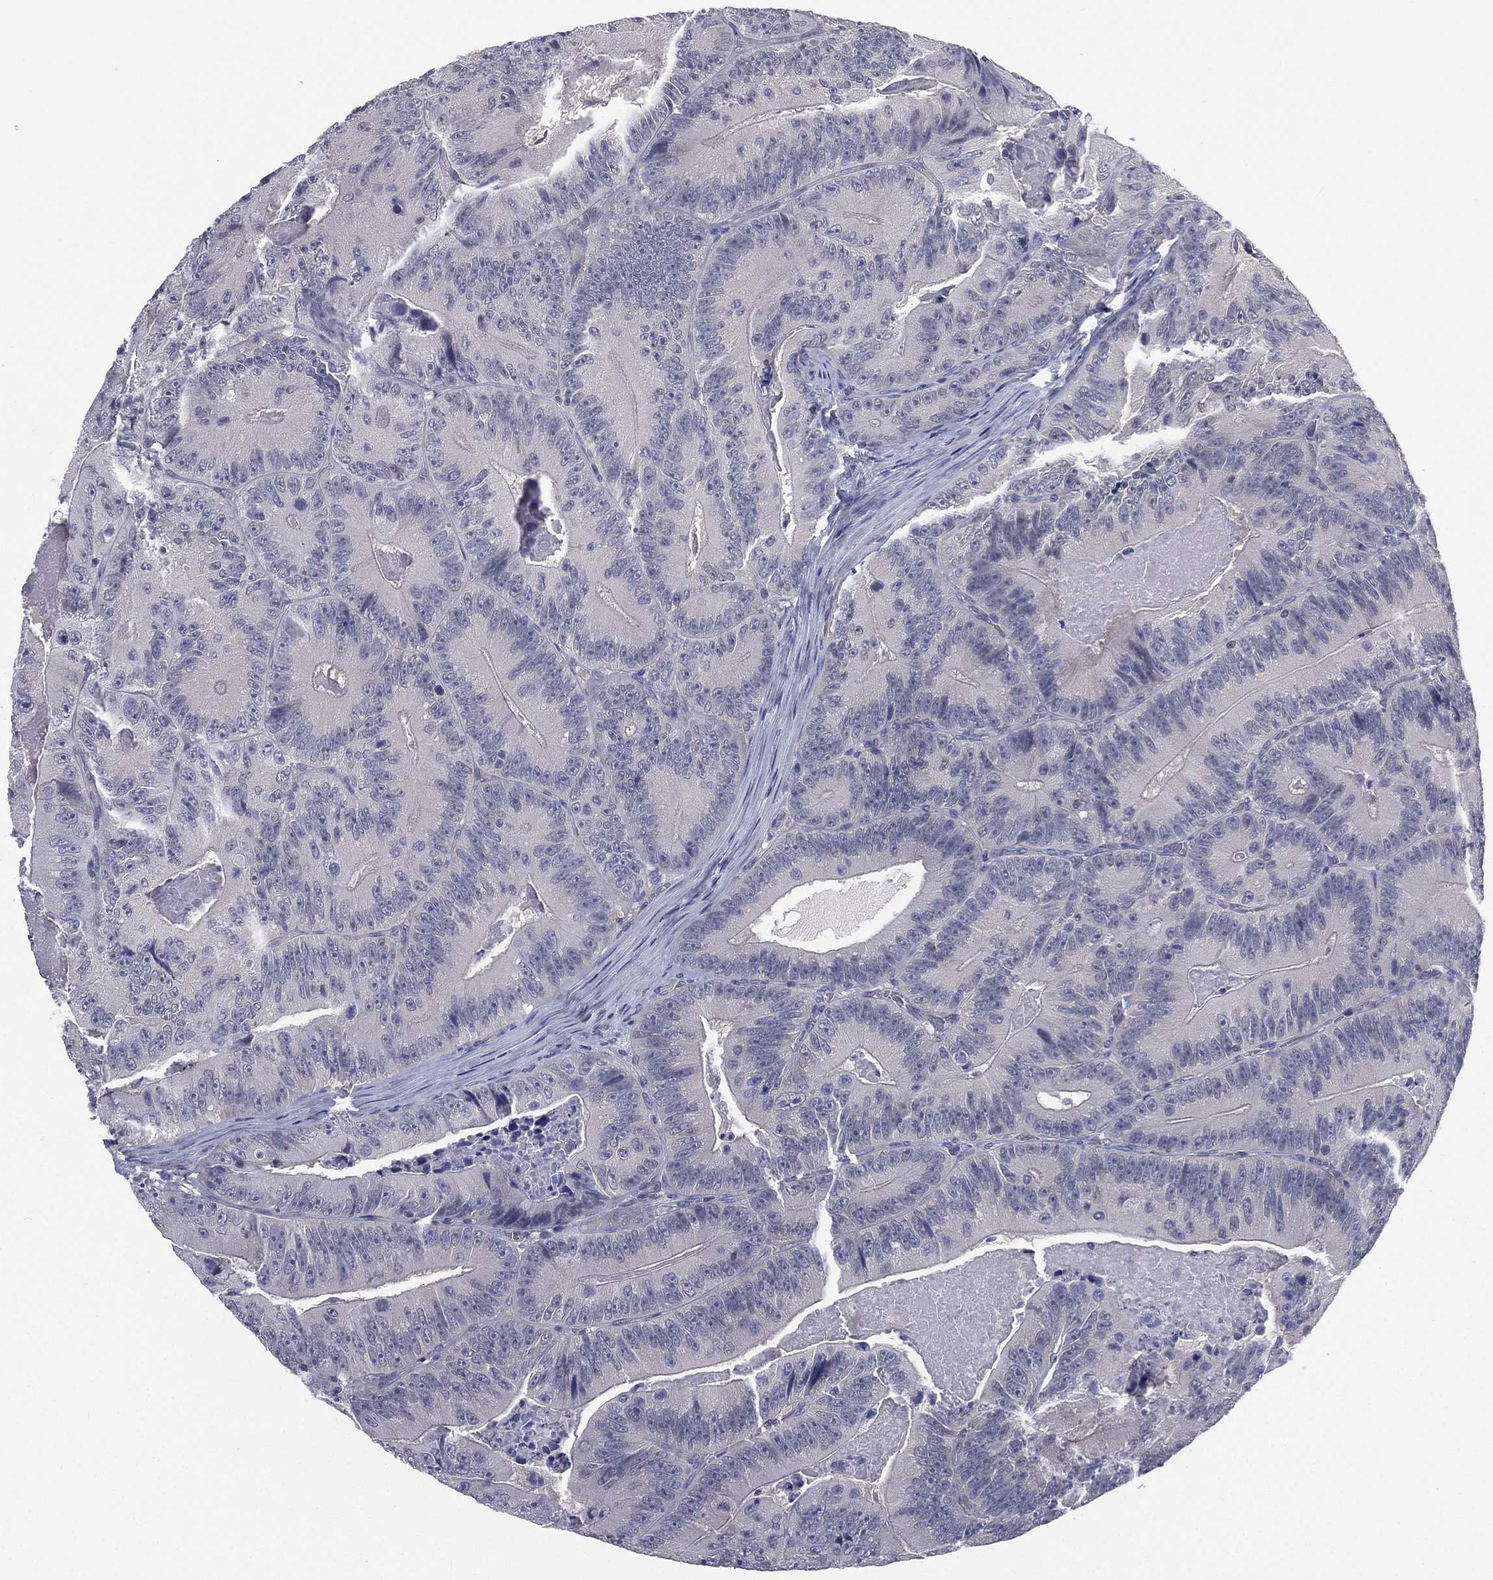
{"staining": {"intensity": "negative", "quantity": "none", "location": "none"}, "tissue": "colorectal cancer", "cell_type": "Tumor cells", "image_type": "cancer", "snomed": [{"axis": "morphology", "description": "Adenocarcinoma, NOS"}, {"axis": "topography", "description": "Colon"}], "caption": "This is an IHC photomicrograph of human colorectal cancer. There is no staining in tumor cells.", "gene": "IFT27", "patient": {"sex": "female", "age": 86}}